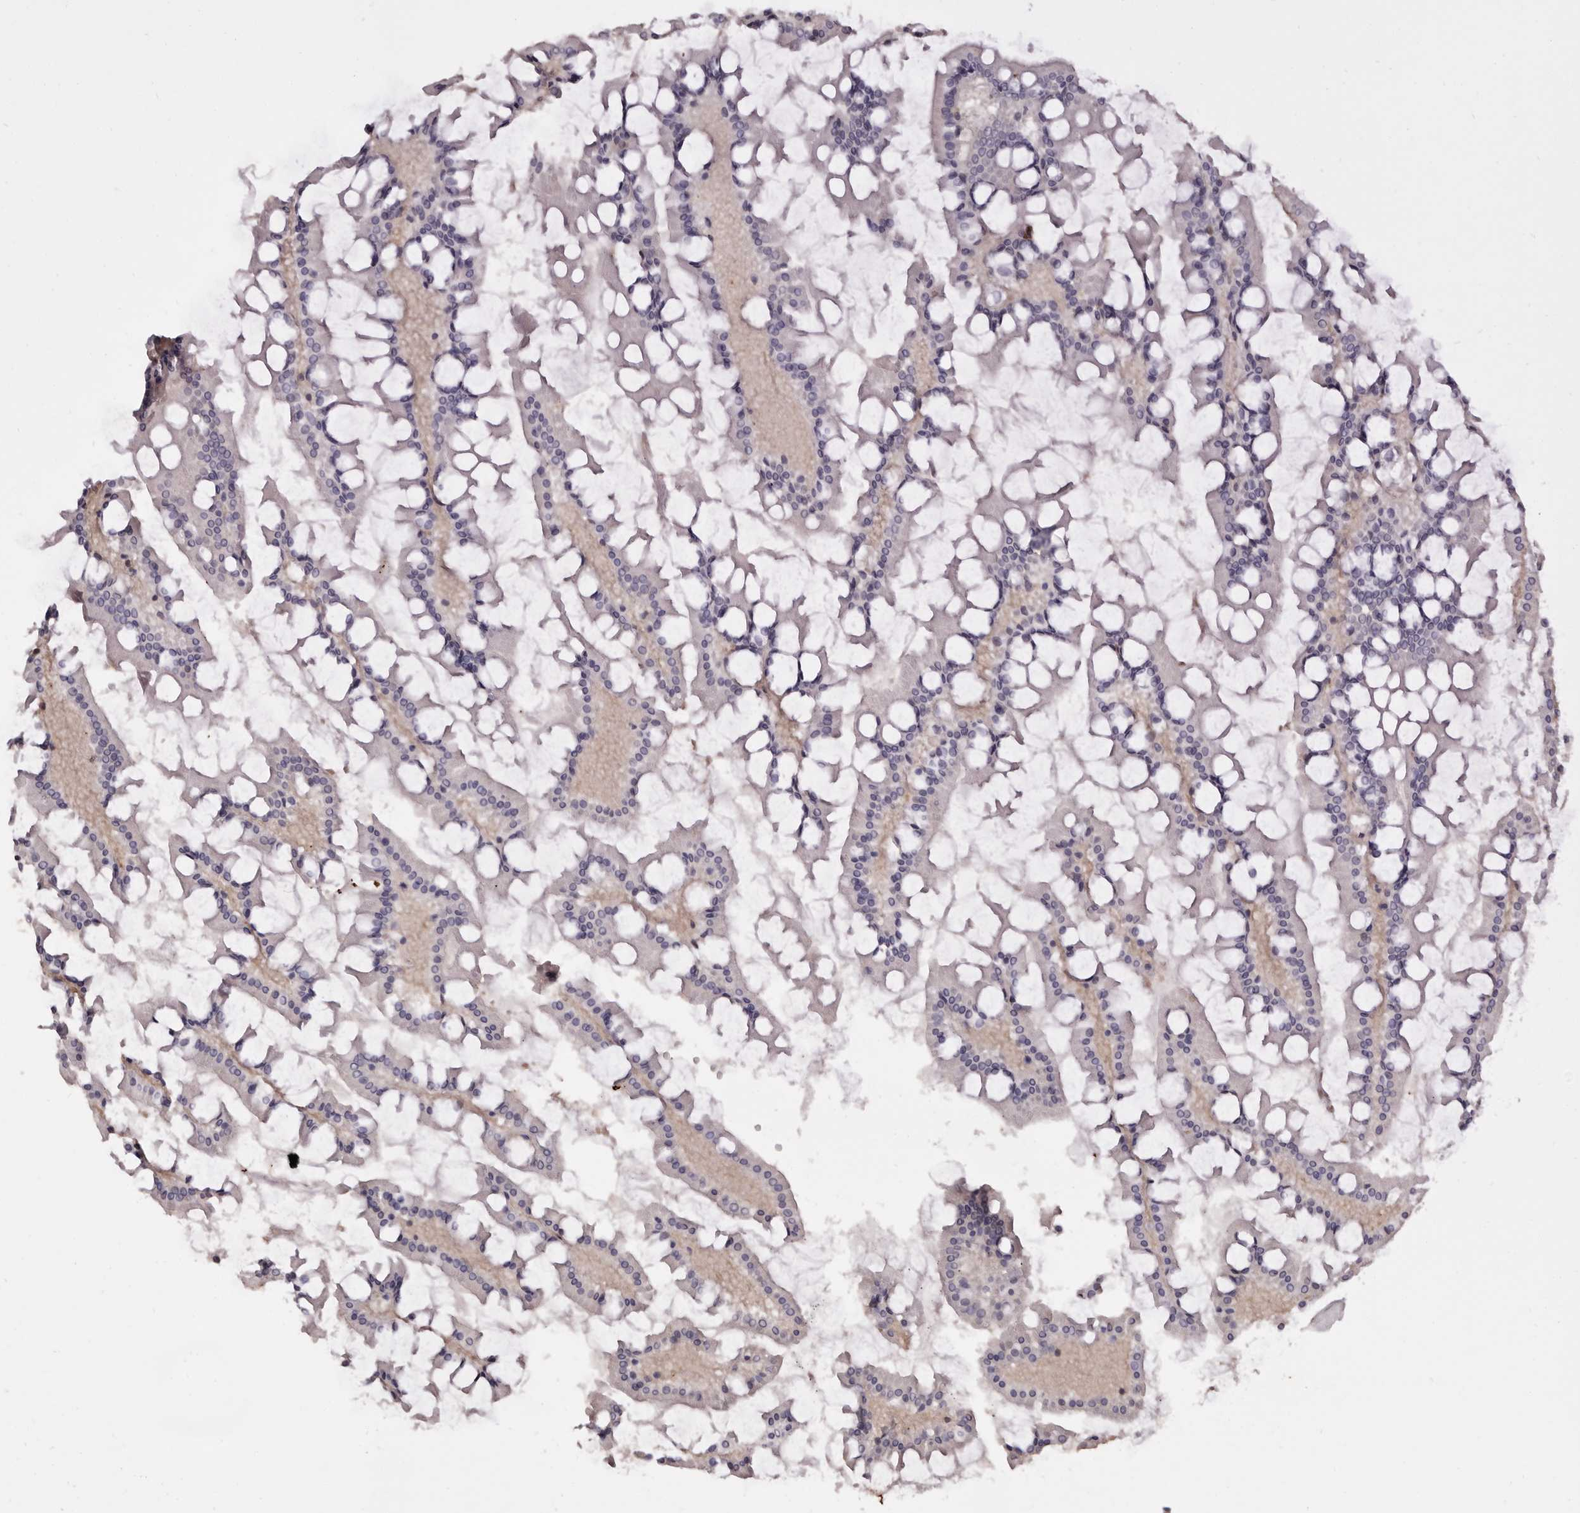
{"staining": {"intensity": "negative", "quantity": "none", "location": "none"}, "tissue": "small intestine", "cell_type": "Glandular cells", "image_type": "normal", "snomed": [{"axis": "morphology", "description": "Normal tissue, NOS"}, {"axis": "topography", "description": "Small intestine"}], "caption": "The immunohistochemistry (IHC) image has no significant staining in glandular cells of small intestine. (DAB (3,3'-diaminobenzidine) immunohistochemistry (IHC) visualized using brightfield microscopy, high magnification).", "gene": "TNNI1", "patient": {"sex": "male", "age": 41}}